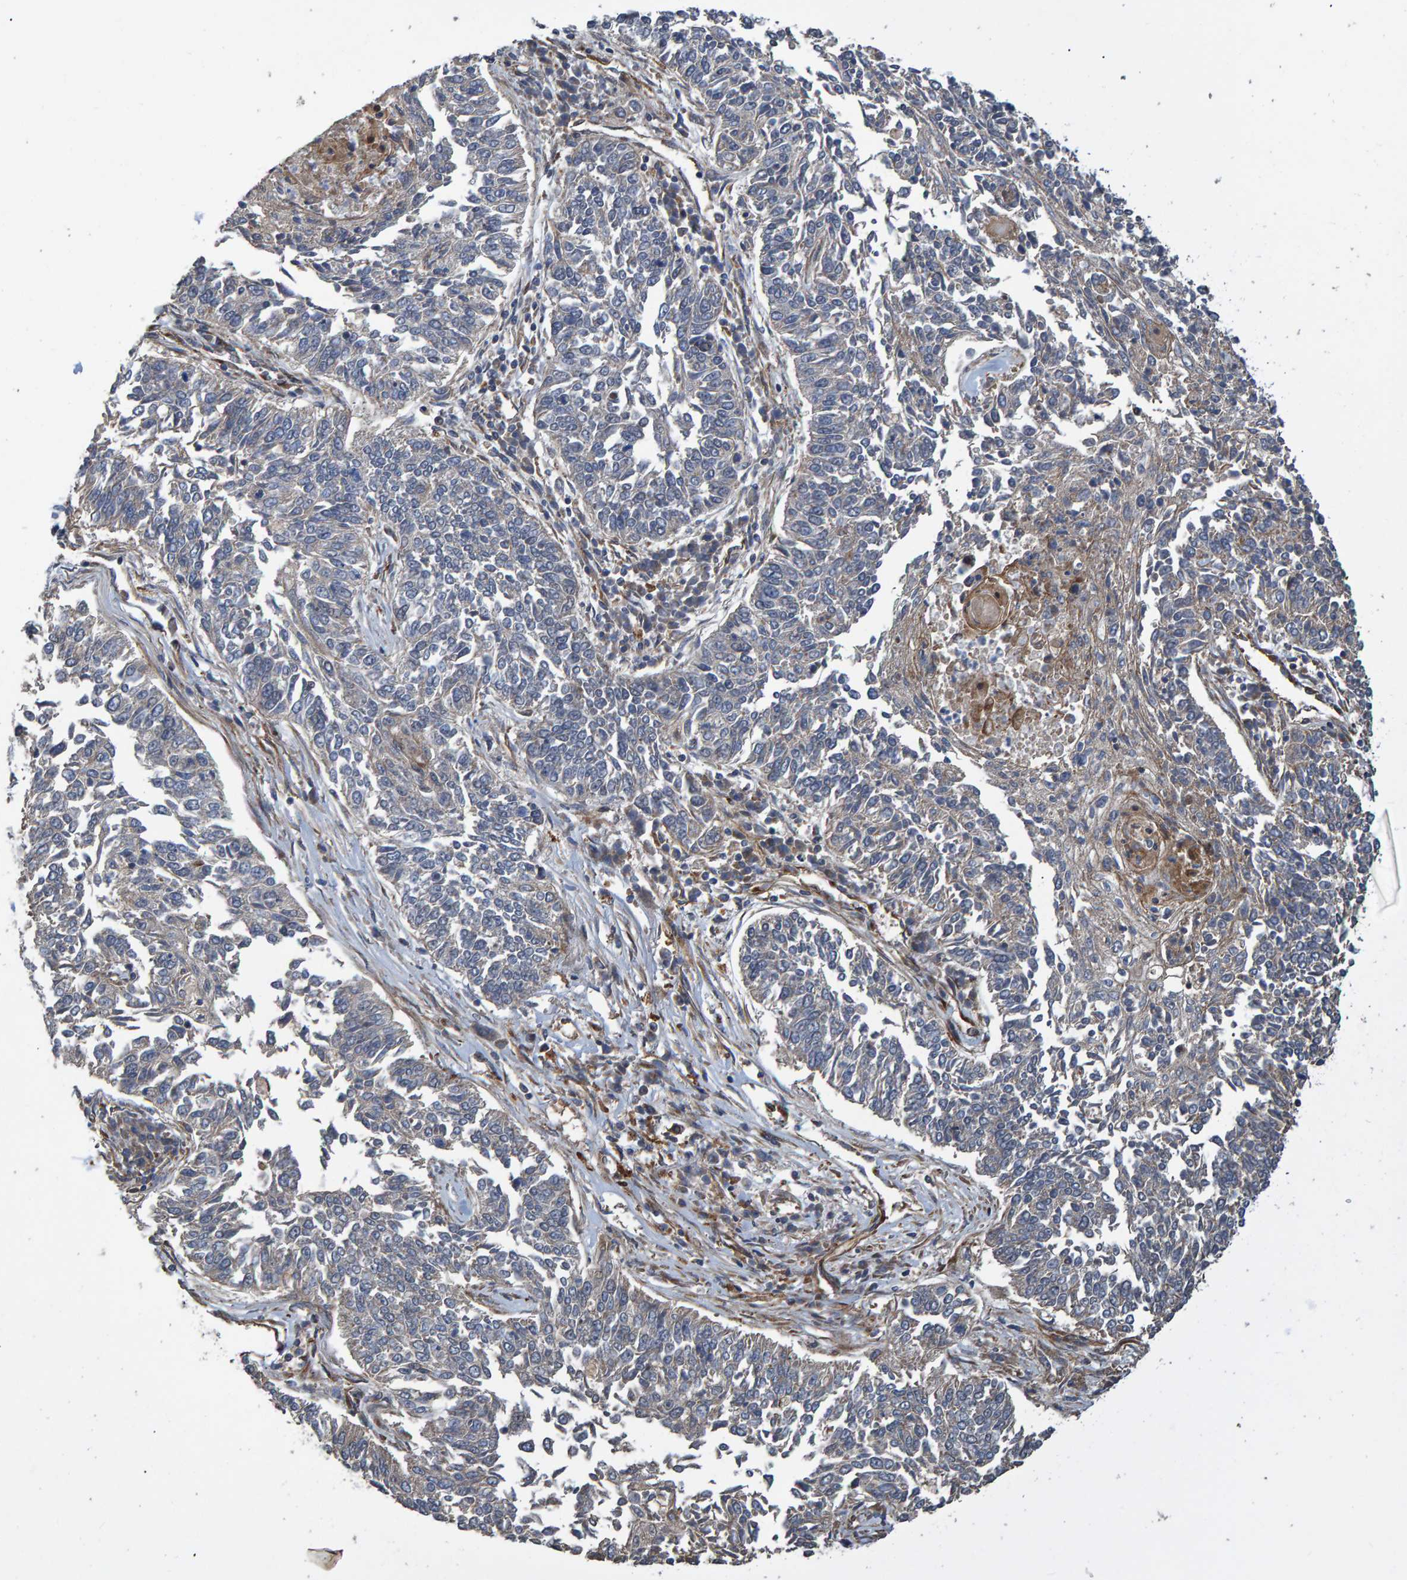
{"staining": {"intensity": "weak", "quantity": "<25%", "location": "cytoplasmic/membranous"}, "tissue": "lung cancer", "cell_type": "Tumor cells", "image_type": "cancer", "snomed": [{"axis": "morphology", "description": "Normal tissue, NOS"}, {"axis": "morphology", "description": "Squamous cell carcinoma, NOS"}, {"axis": "topography", "description": "Cartilage tissue"}, {"axis": "topography", "description": "Bronchus"}, {"axis": "topography", "description": "Lung"}], "caption": "The IHC histopathology image has no significant staining in tumor cells of lung squamous cell carcinoma tissue. (Stains: DAB immunohistochemistry (IHC) with hematoxylin counter stain, Microscopy: brightfield microscopy at high magnification).", "gene": "SLIT2", "patient": {"sex": "female", "age": 49}}